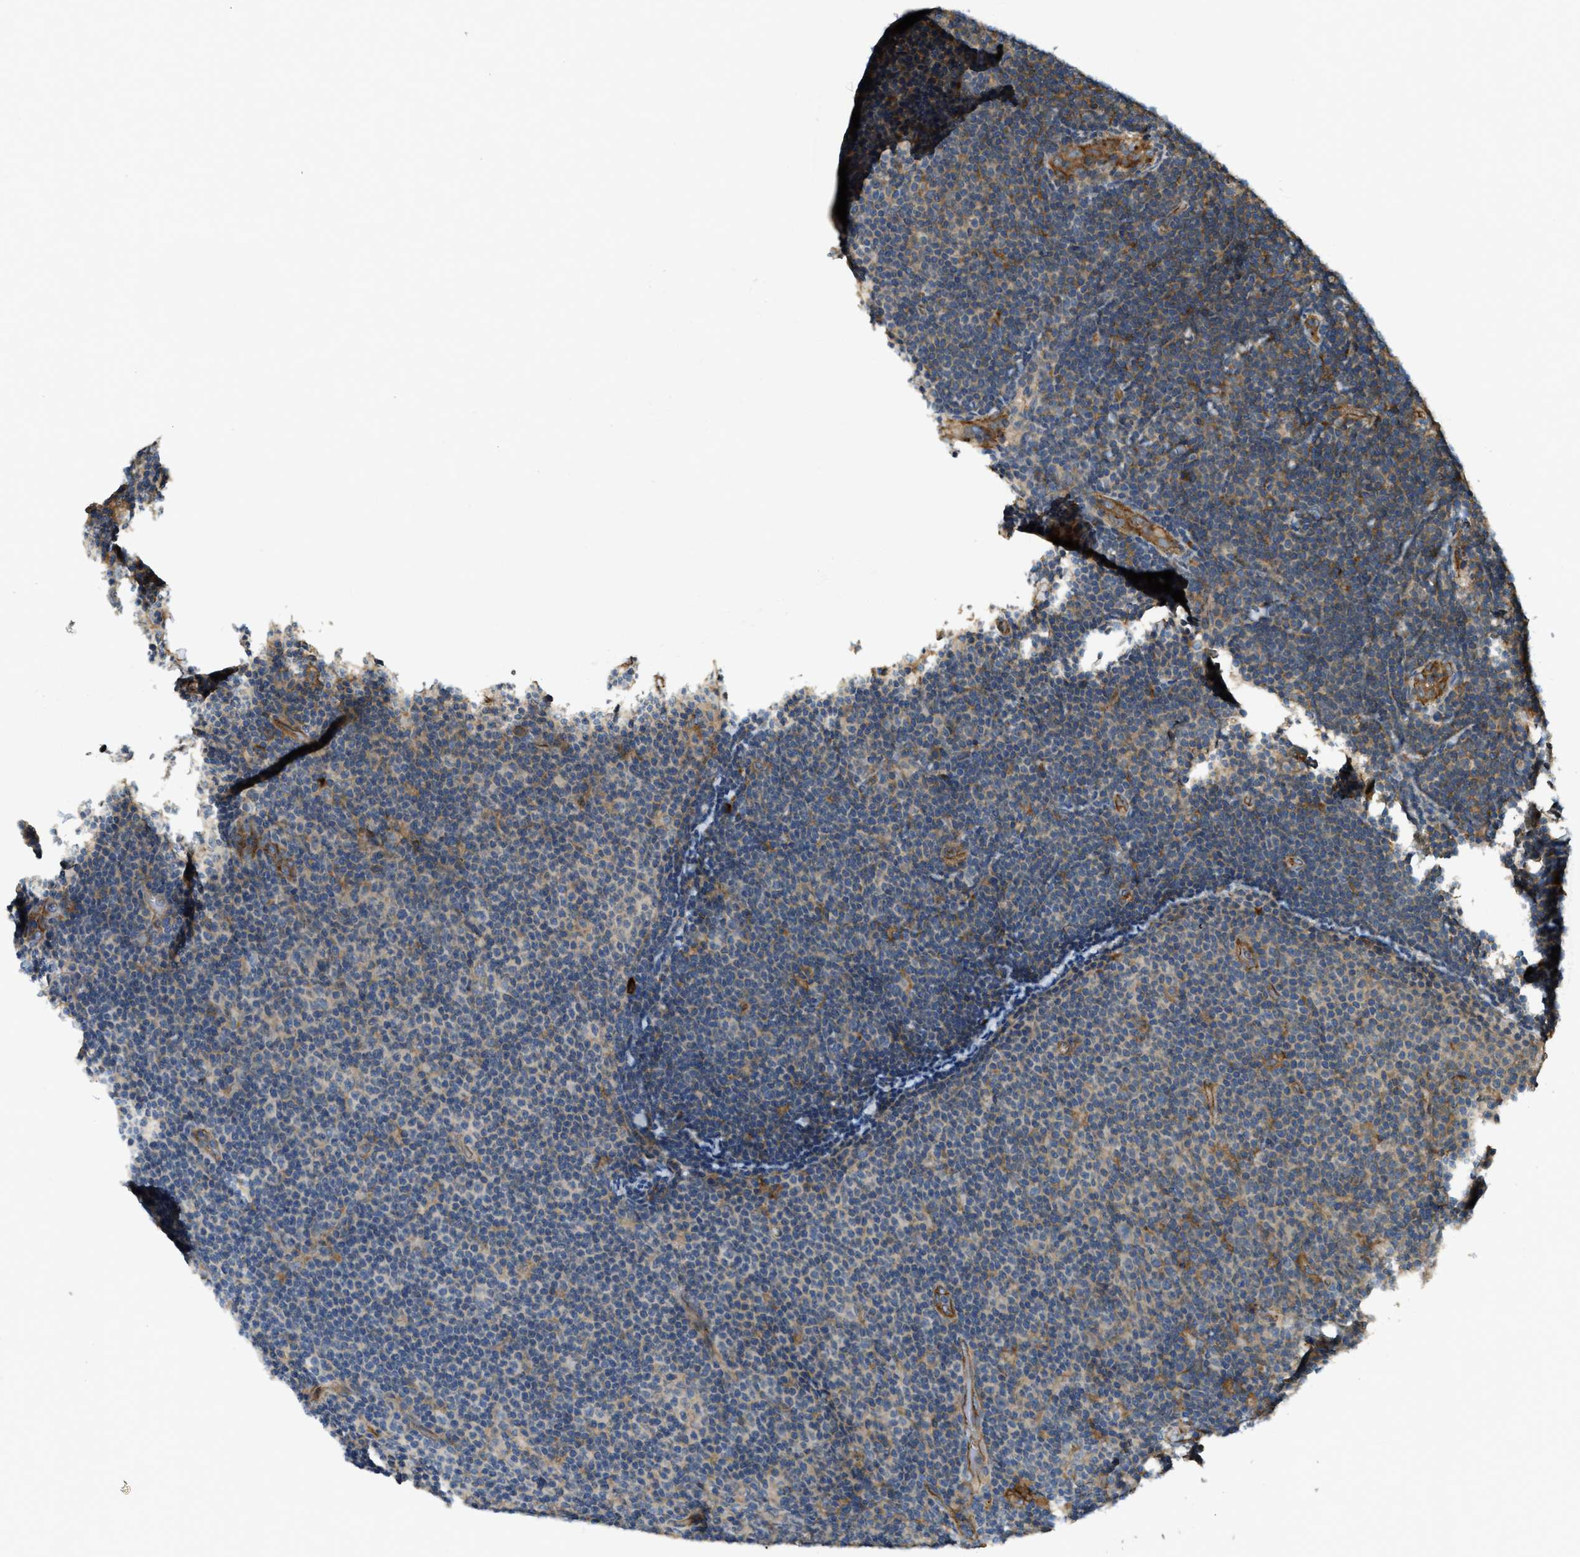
{"staining": {"intensity": "weak", "quantity": "25%-75%", "location": "cytoplasmic/membranous"}, "tissue": "lymphoma", "cell_type": "Tumor cells", "image_type": "cancer", "snomed": [{"axis": "morphology", "description": "Malignant lymphoma, non-Hodgkin's type, Low grade"}, {"axis": "topography", "description": "Lymph node"}], "caption": "A high-resolution image shows IHC staining of lymphoma, which shows weak cytoplasmic/membranous positivity in approximately 25%-75% of tumor cells.", "gene": "BAG4", "patient": {"sex": "male", "age": 83}}